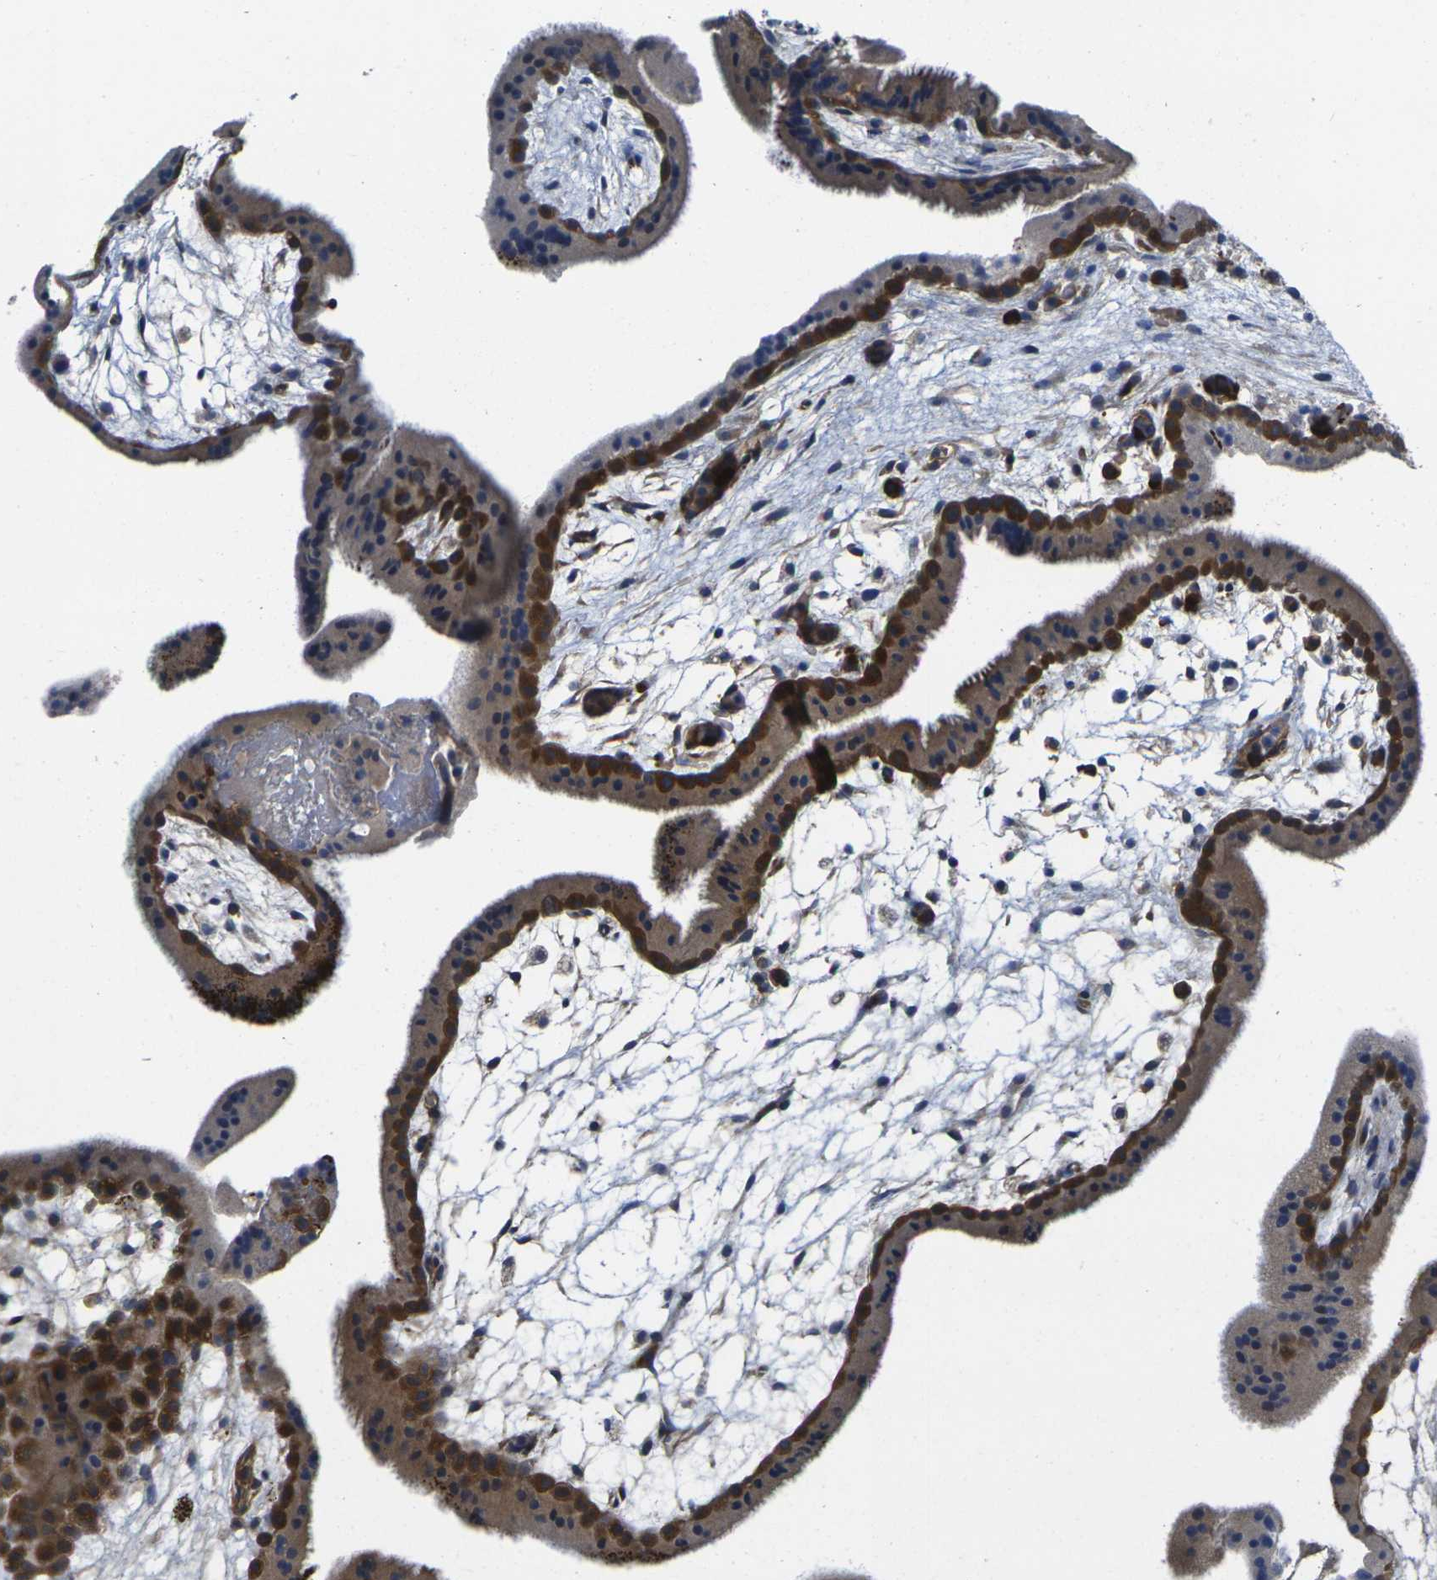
{"staining": {"intensity": "strong", "quantity": ">75%", "location": "cytoplasmic/membranous"}, "tissue": "placenta", "cell_type": "Trophoblastic cells", "image_type": "normal", "snomed": [{"axis": "morphology", "description": "Normal tissue, NOS"}, {"axis": "topography", "description": "Placenta"}], "caption": "Immunohistochemistry (DAB (3,3'-diaminobenzidine)) staining of unremarkable human placenta reveals strong cytoplasmic/membranous protein staining in about >75% of trophoblastic cells.", "gene": "GNA12", "patient": {"sex": "female", "age": 19}}